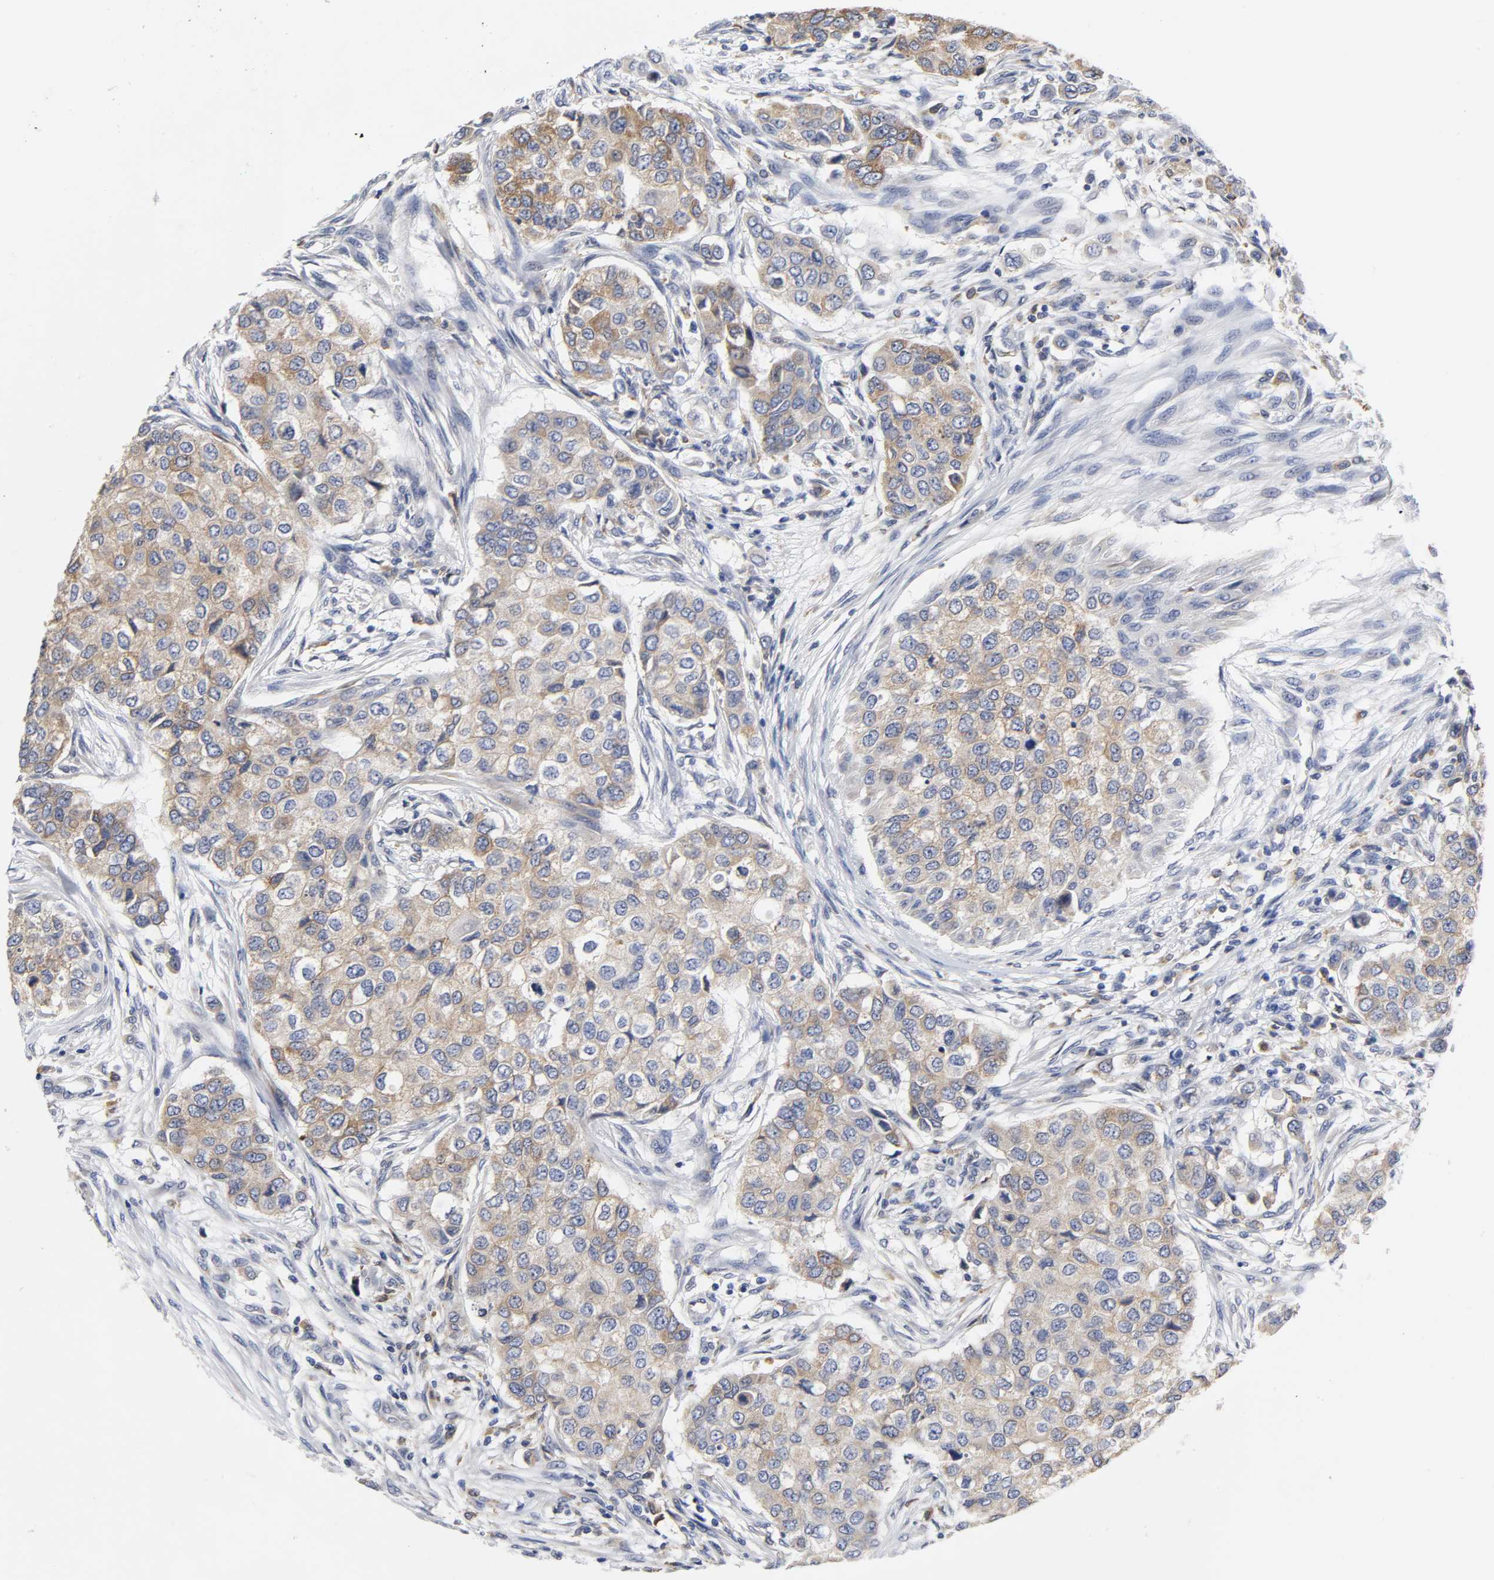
{"staining": {"intensity": "moderate", "quantity": ">75%", "location": "cytoplasmic/membranous"}, "tissue": "breast cancer", "cell_type": "Tumor cells", "image_type": "cancer", "snomed": [{"axis": "morphology", "description": "Normal tissue, NOS"}, {"axis": "morphology", "description": "Duct carcinoma"}, {"axis": "topography", "description": "Breast"}], "caption": "High-power microscopy captured an immunohistochemistry photomicrograph of infiltrating ductal carcinoma (breast), revealing moderate cytoplasmic/membranous staining in approximately >75% of tumor cells.", "gene": "HCK", "patient": {"sex": "female", "age": 49}}